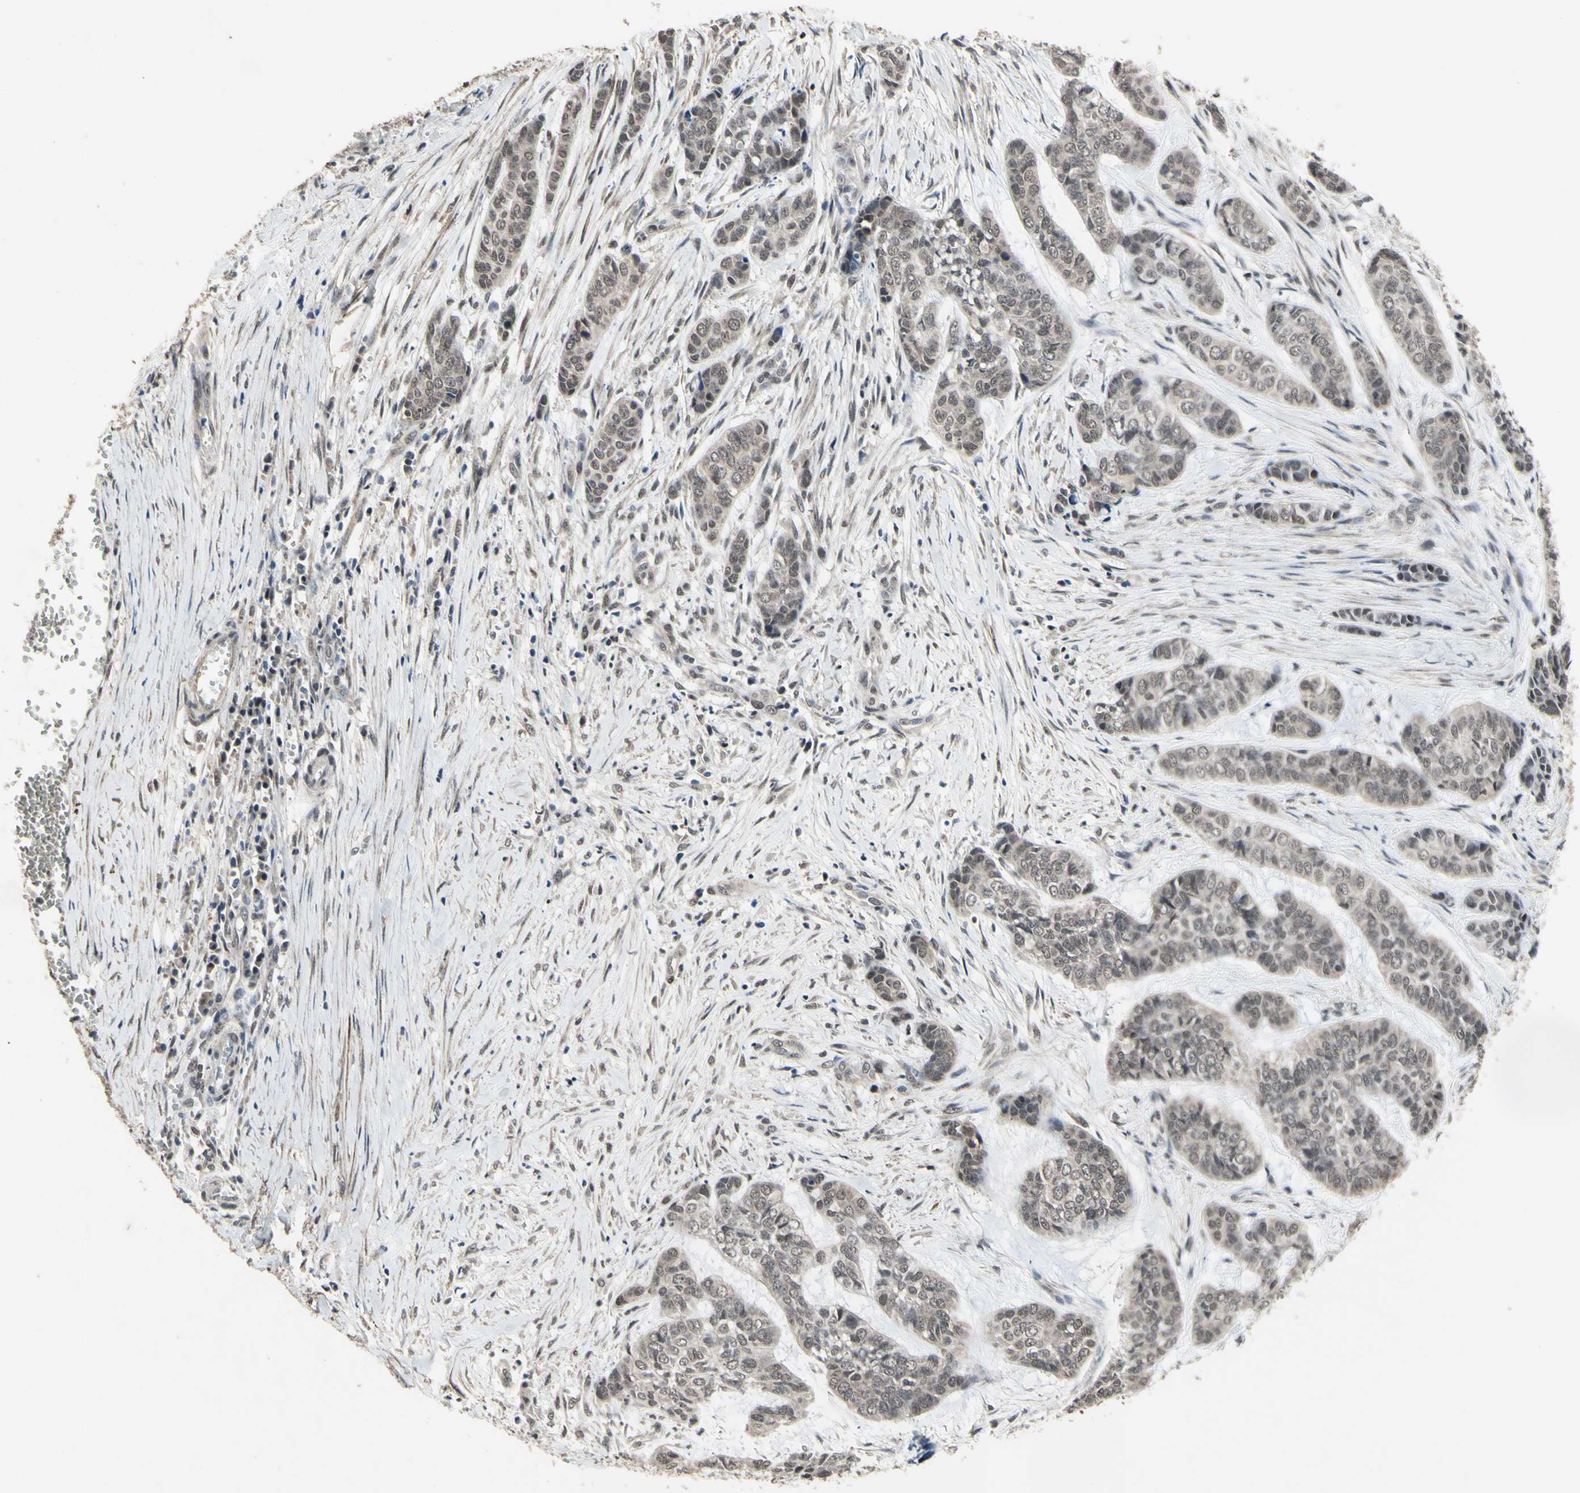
{"staining": {"intensity": "weak", "quantity": ">75%", "location": "cytoplasmic/membranous,nuclear"}, "tissue": "skin cancer", "cell_type": "Tumor cells", "image_type": "cancer", "snomed": [{"axis": "morphology", "description": "Basal cell carcinoma"}, {"axis": "topography", "description": "Skin"}], "caption": "Weak cytoplasmic/membranous and nuclear protein staining is identified in approximately >75% of tumor cells in basal cell carcinoma (skin).", "gene": "ZNF174", "patient": {"sex": "female", "age": 64}}